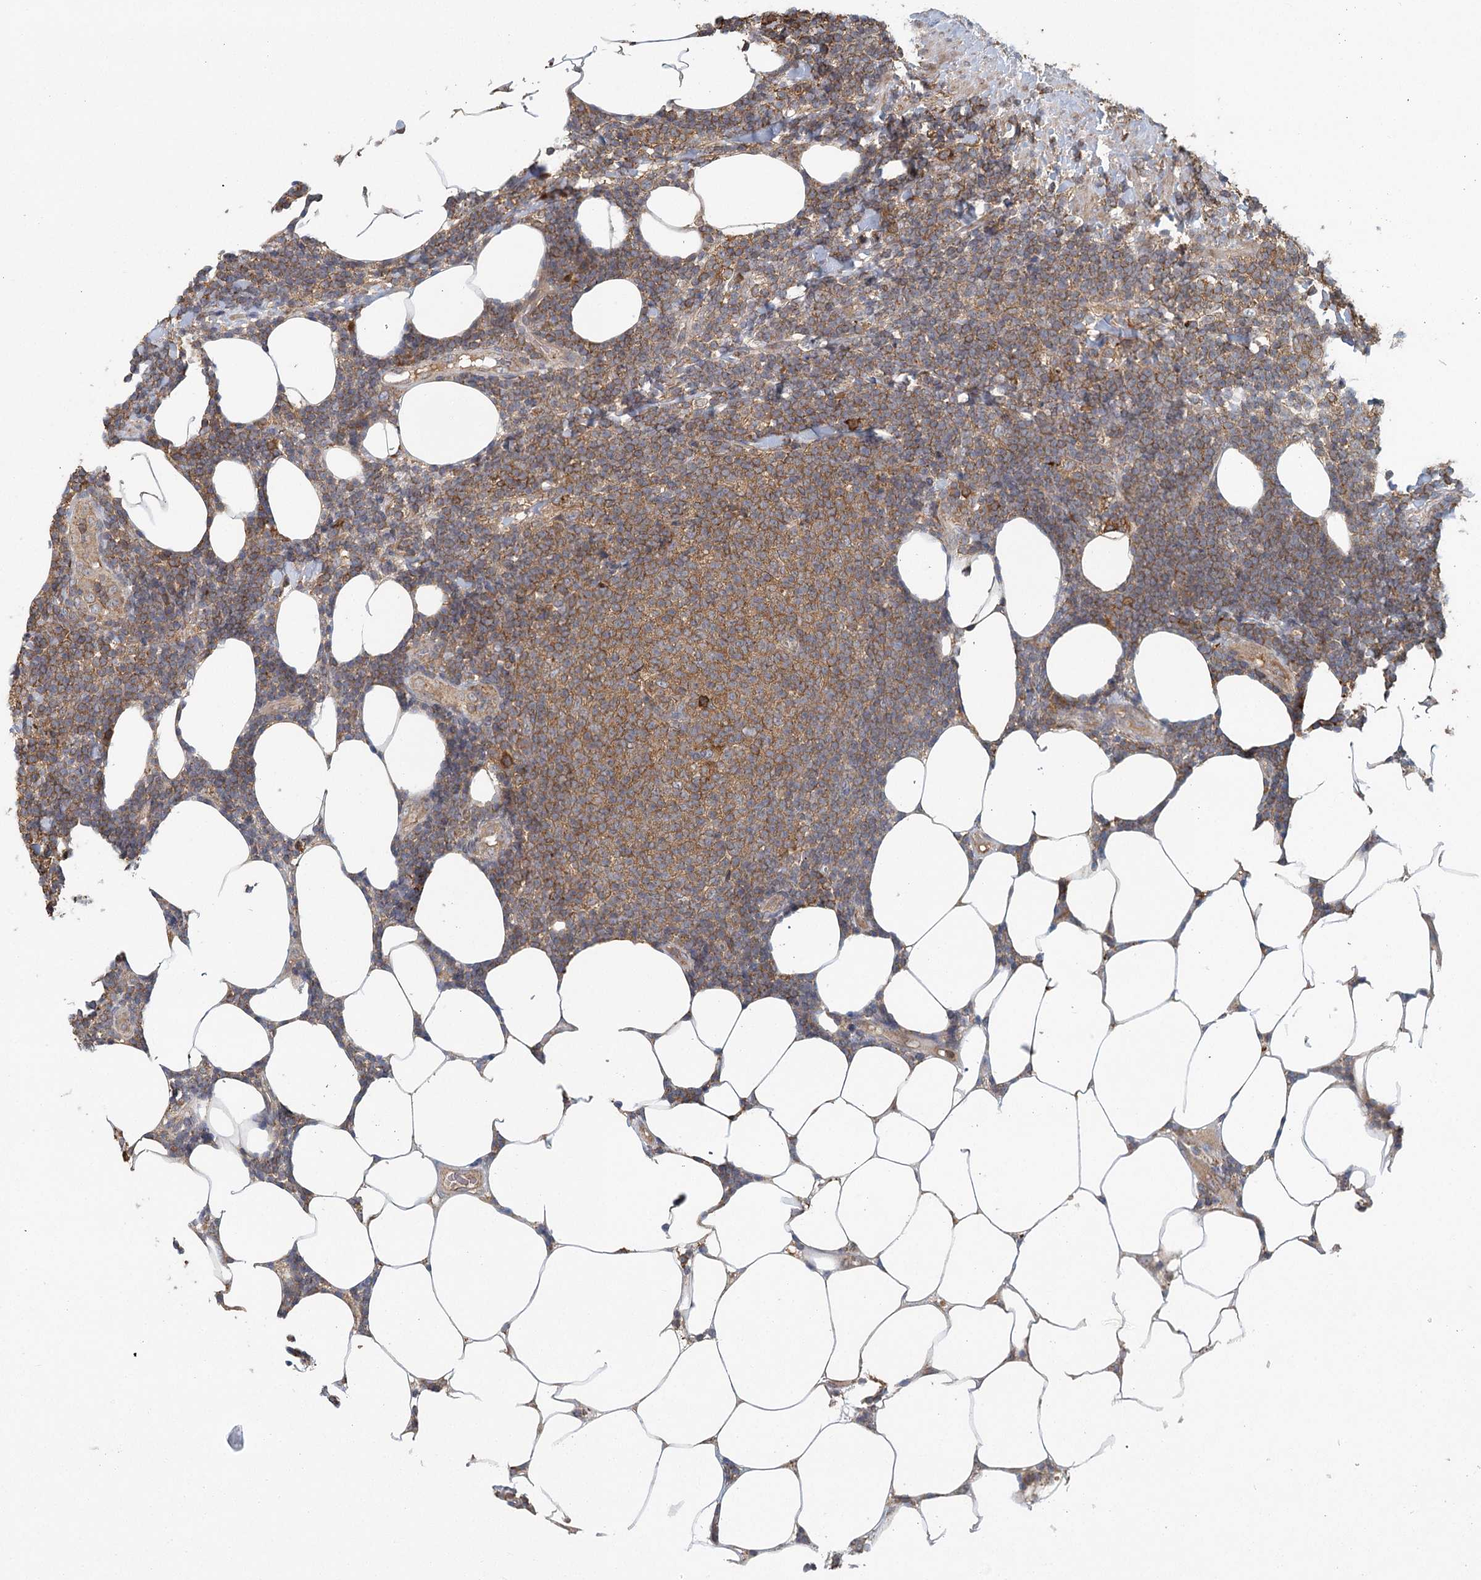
{"staining": {"intensity": "moderate", "quantity": ">75%", "location": "cytoplasmic/membranous"}, "tissue": "lymphoma", "cell_type": "Tumor cells", "image_type": "cancer", "snomed": [{"axis": "morphology", "description": "Malignant lymphoma, non-Hodgkin's type, Low grade"}, {"axis": "topography", "description": "Lymph node"}], "caption": "A histopathology image showing moderate cytoplasmic/membranous expression in about >75% of tumor cells in lymphoma, as visualized by brown immunohistochemical staining.", "gene": "PLEKHA7", "patient": {"sex": "male", "age": 66}}